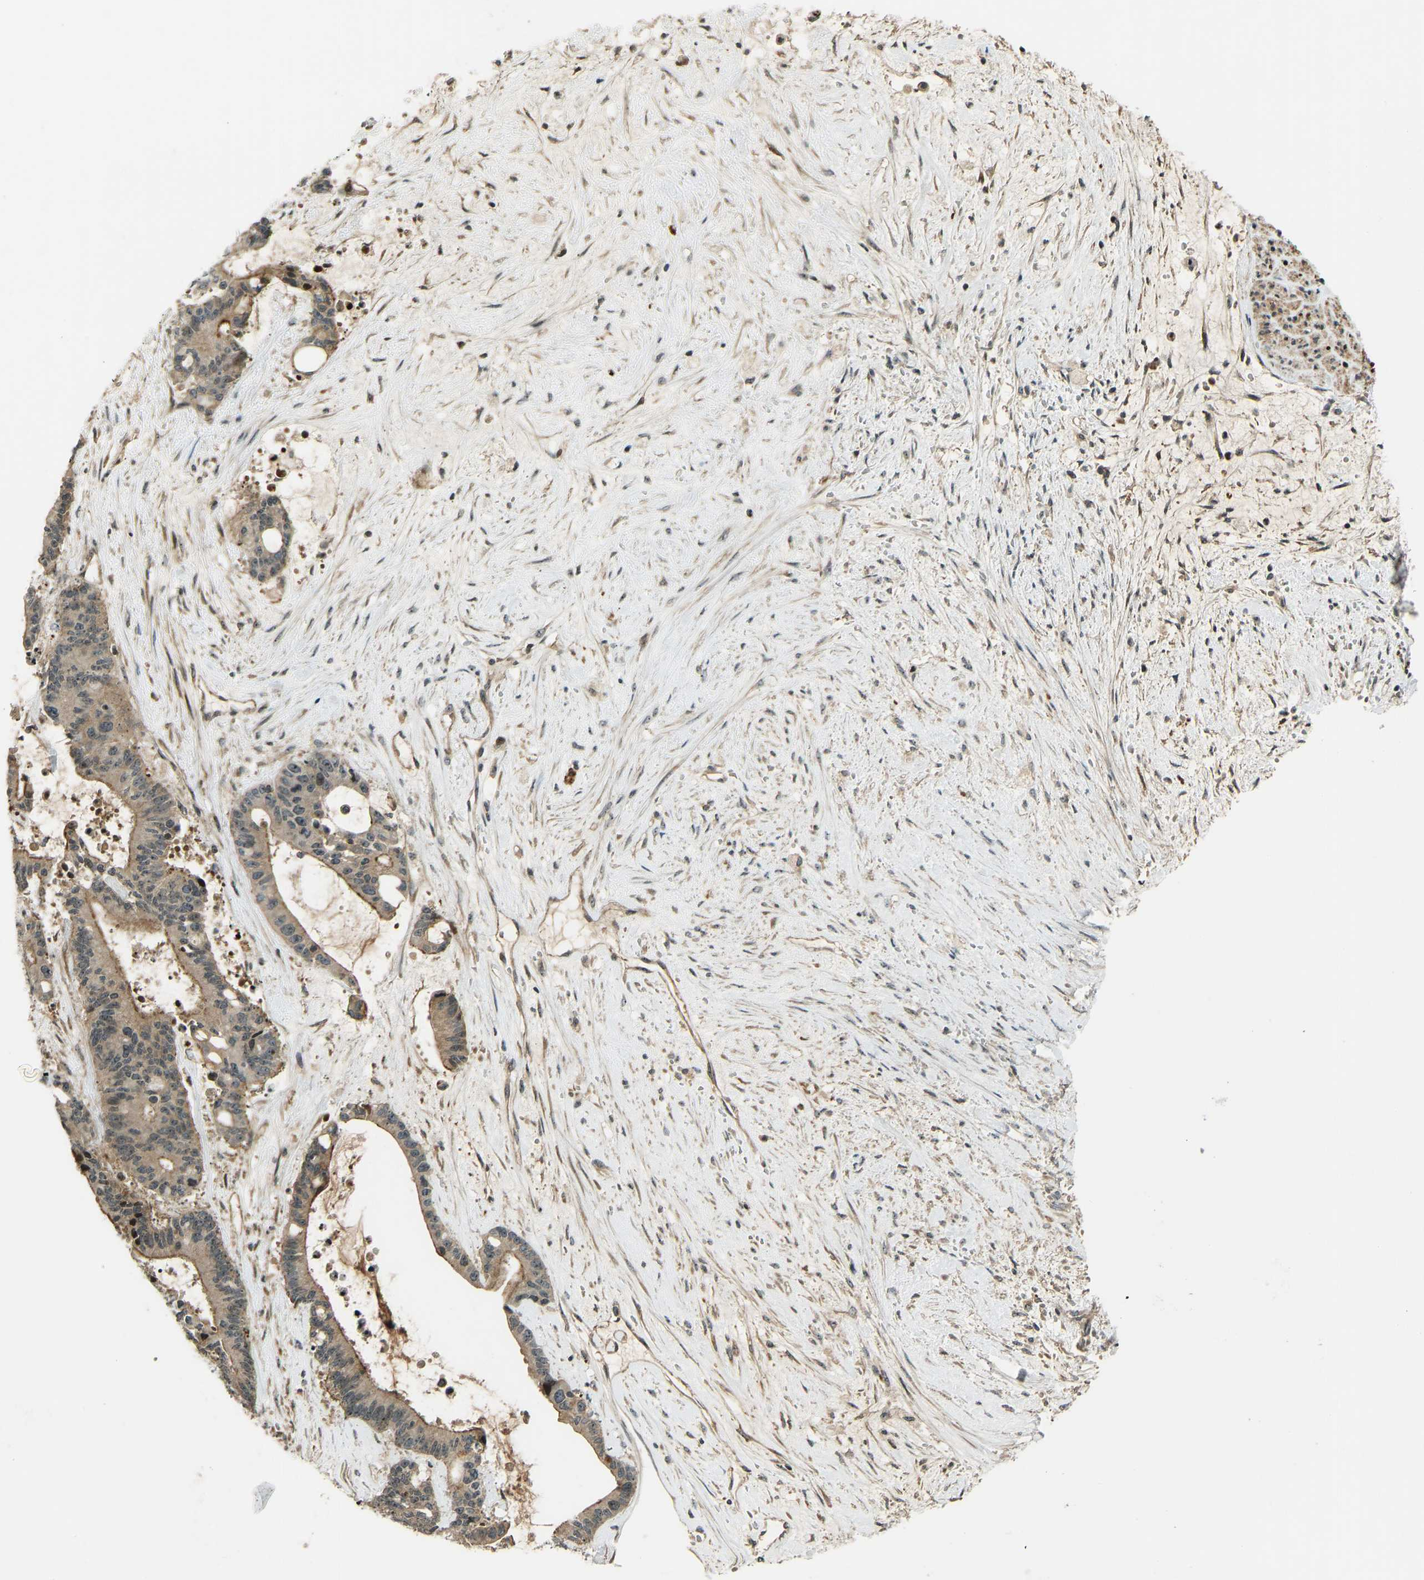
{"staining": {"intensity": "moderate", "quantity": ">75%", "location": "cytoplasmic/membranous"}, "tissue": "liver cancer", "cell_type": "Tumor cells", "image_type": "cancer", "snomed": [{"axis": "morphology", "description": "Normal tissue, NOS"}, {"axis": "morphology", "description": "Cholangiocarcinoma"}, {"axis": "topography", "description": "Liver"}, {"axis": "topography", "description": "Peripheral nerve tissue"}], "caption": "Immunohistochemistry (IHC) staining of liver cancer (cholangiocarcinoma), which reveals medium levels of moderate cytoplasmic/membranous staining in about >75% of tumor cells indicating moderate cytoplasmic/membranous protein staining. The staining was performed using DAB (brown) for protein detection and nuclei were counterstained in hematoxylin (blue).", "gene": "SVOPL", "patient": {"sex": "female", "age": 73}}